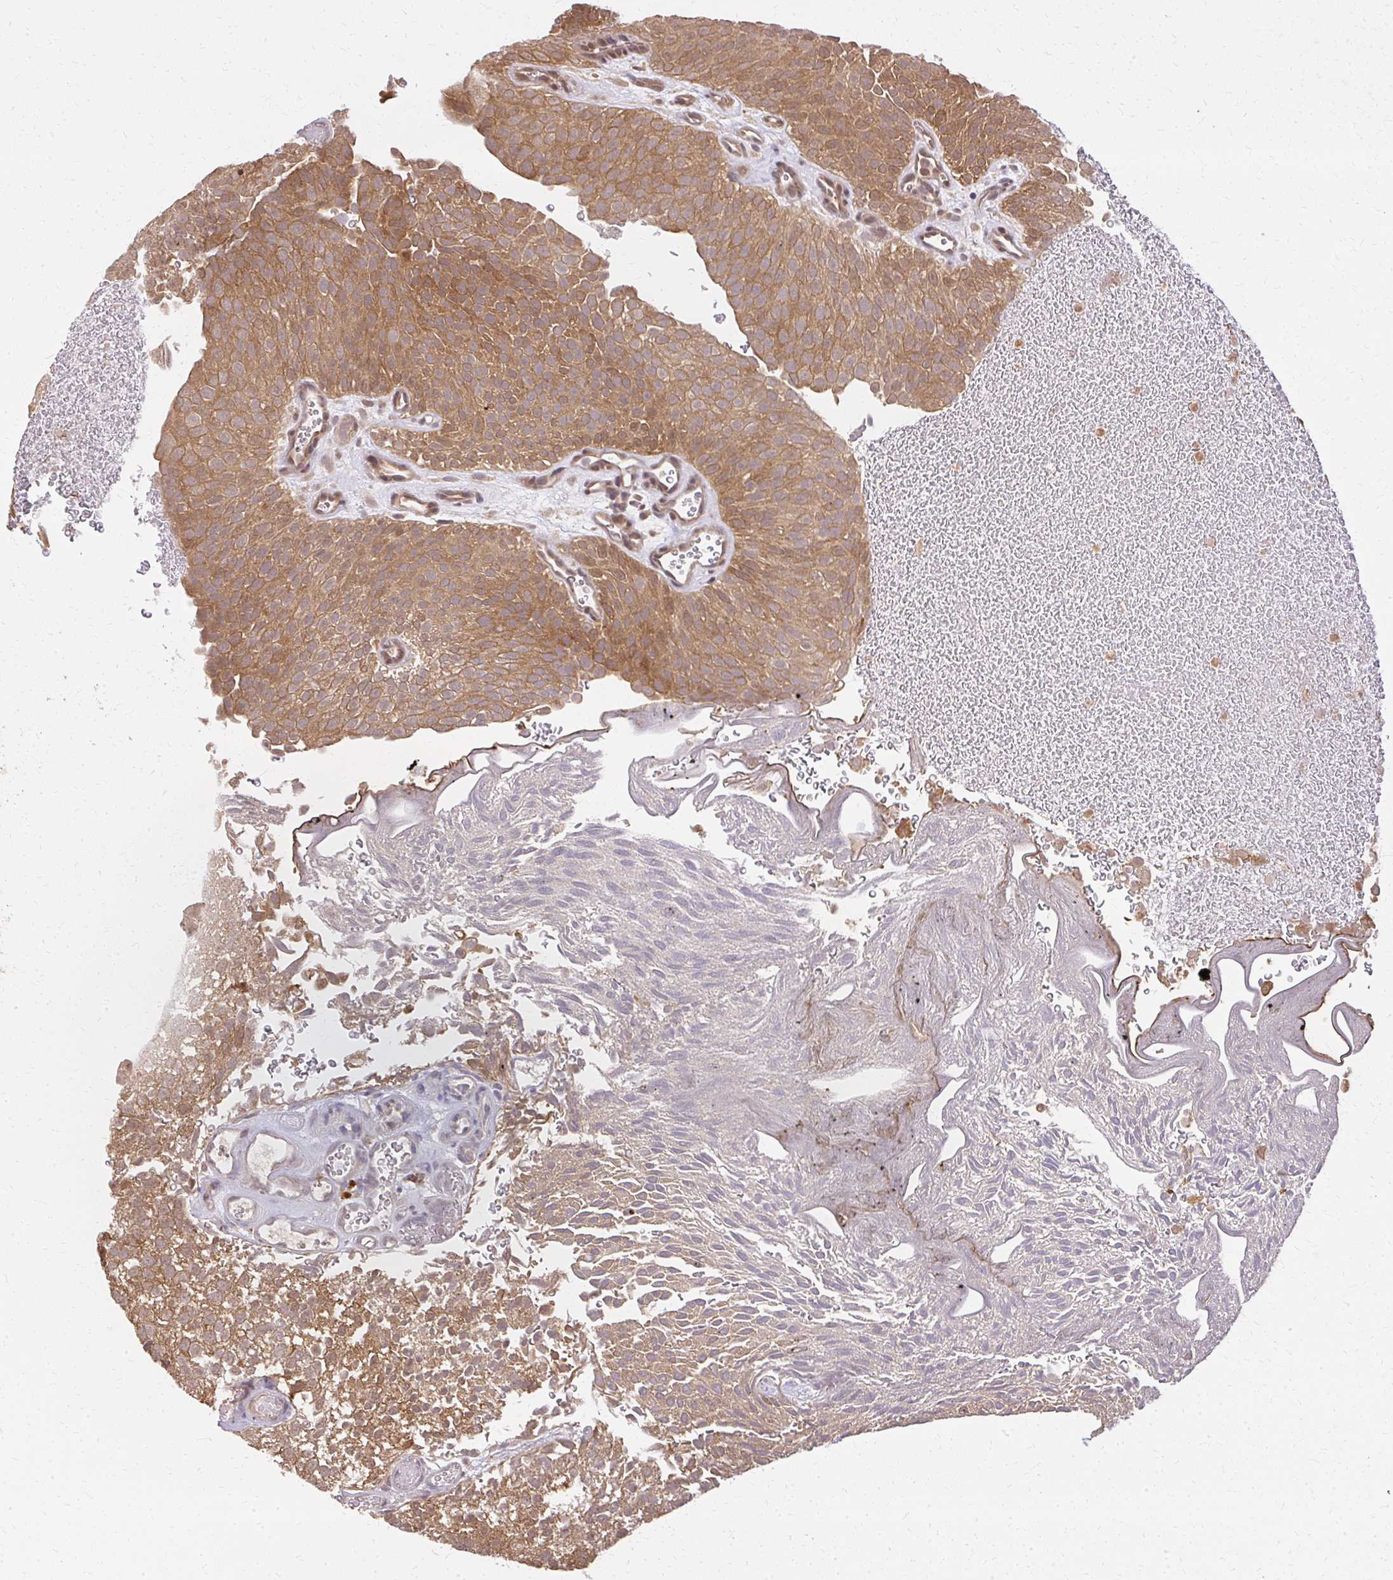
{"staining": {"intensity": "moderate", "quantity": ">75%", "location": "cytoplasmic/membranous"}, "tissue": "urothelial cancer", "cell_type": "Tumor cells", "image_type": "cancer", "snomed": [{"axis": "morphology", "description": "Urothelial carcinoma, Low grade"}, {"axis": "topography", "description": "Urinary bladder"}], "caption": "High-magnification brightfield microscopy of urothelial cancer stained with DAB (3,3'-diaminobenzidine) (brown) and counterstained with hematoxylin (blue). tumor cells exhibit moderate cytoplasmic/membranous positivity is appreciated in approximately>75% of cells.", "gene": "LARS2", "patient": {"sex": "male", "age": 78}}